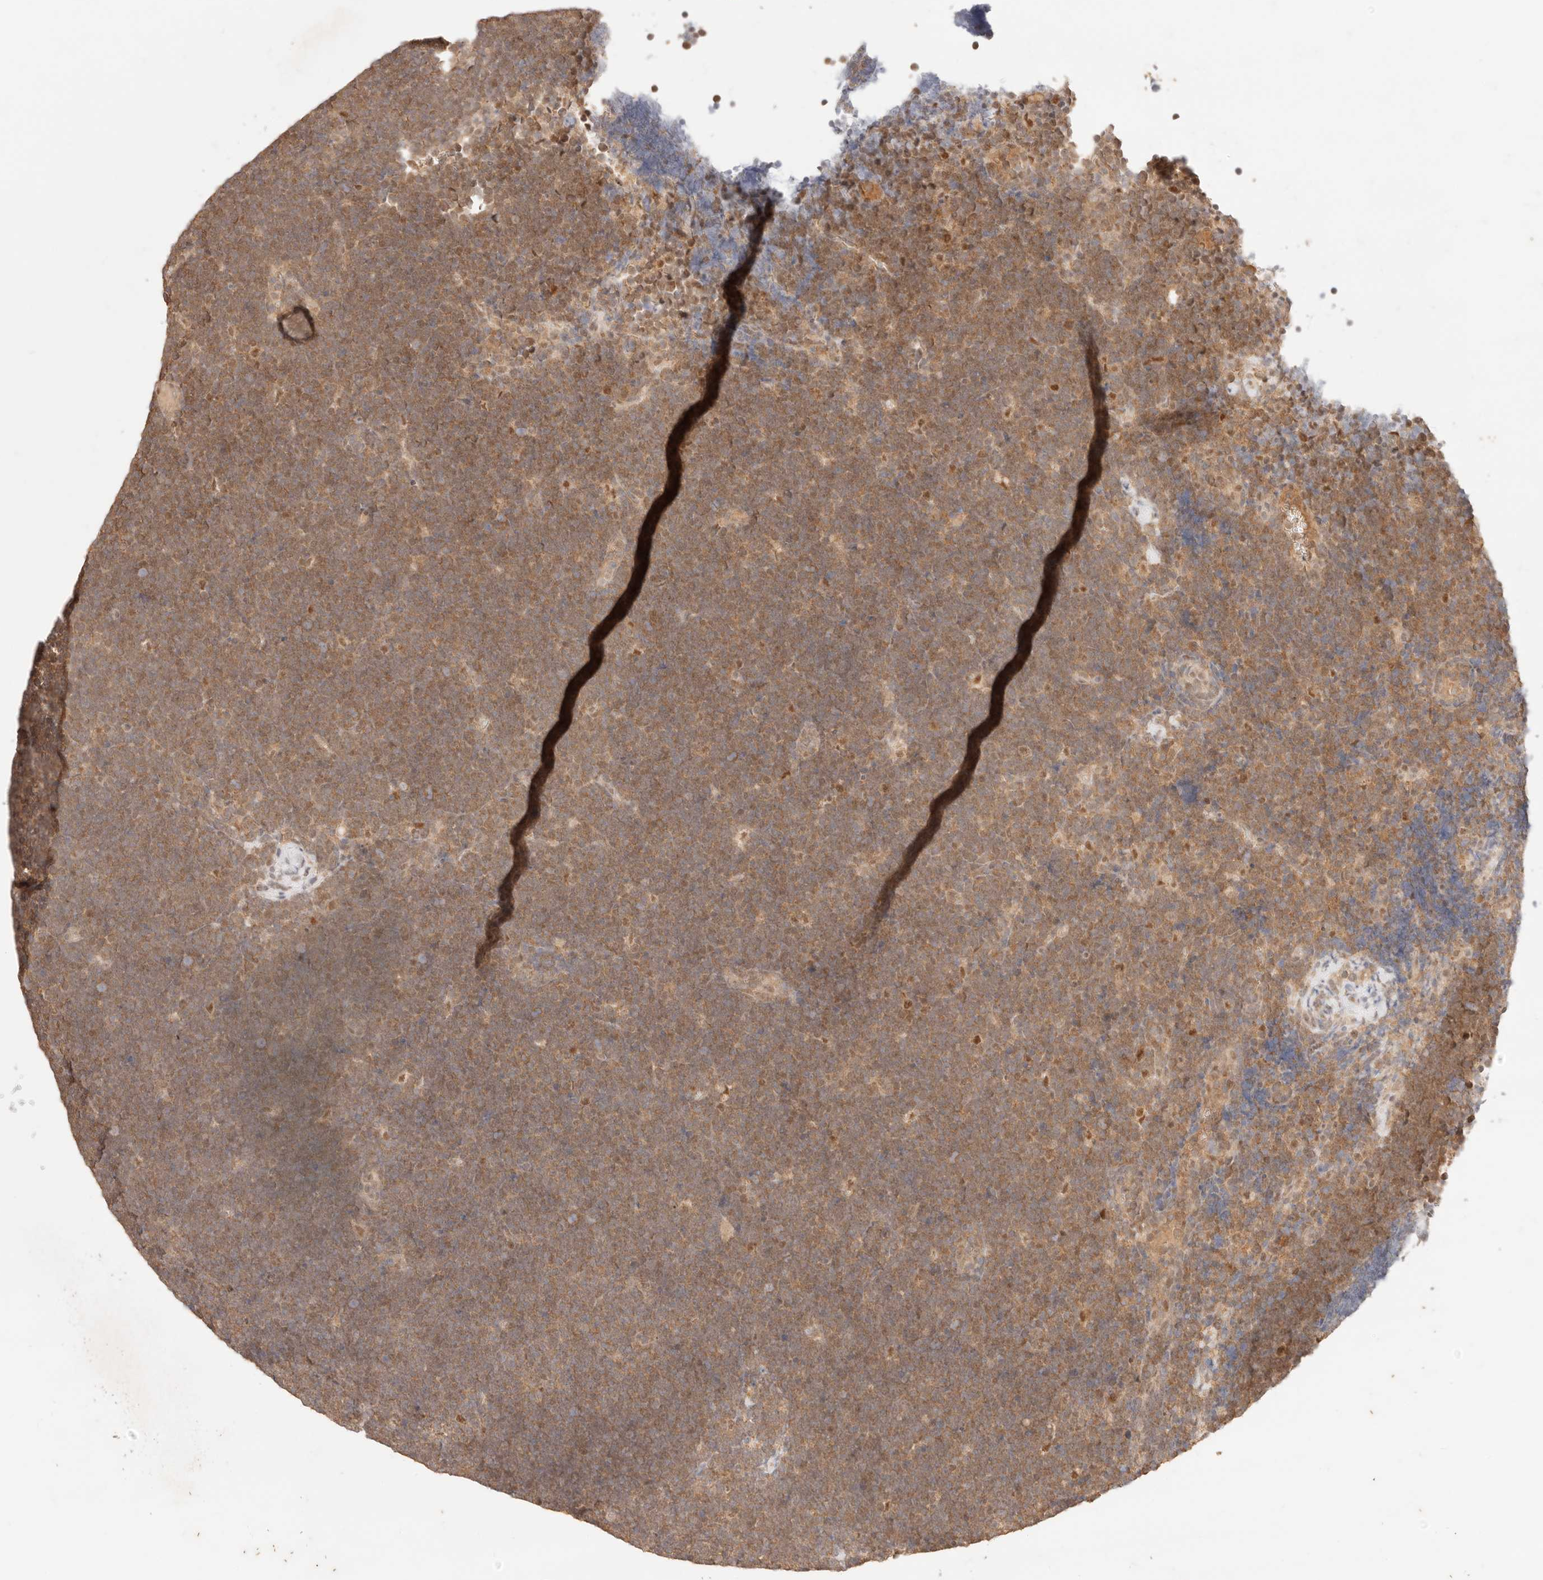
{"staining": {"intensity": "moderate", "quantity": ">75%", "location": "cytoplasmic/membranous"}, "tissue": "lymphoma", "cell_type": "Tumor cells", "image_type": "cancer", "snomed": [{"axis": "morphology", "description": "Malignant lymphoma, non-Hodgkin's type, High grade"}, {"axis": "topography", "description": "Lymph node"}], "caption": "Lymphoma stained with DAB immunohistochemistry (IHC) demonstrates medium levels of moderate cytoplasmic/membranous expression in about >75% of tumor cells.", "gene": "TRIM11", "patient": {"sex": "male", "age": 13}}